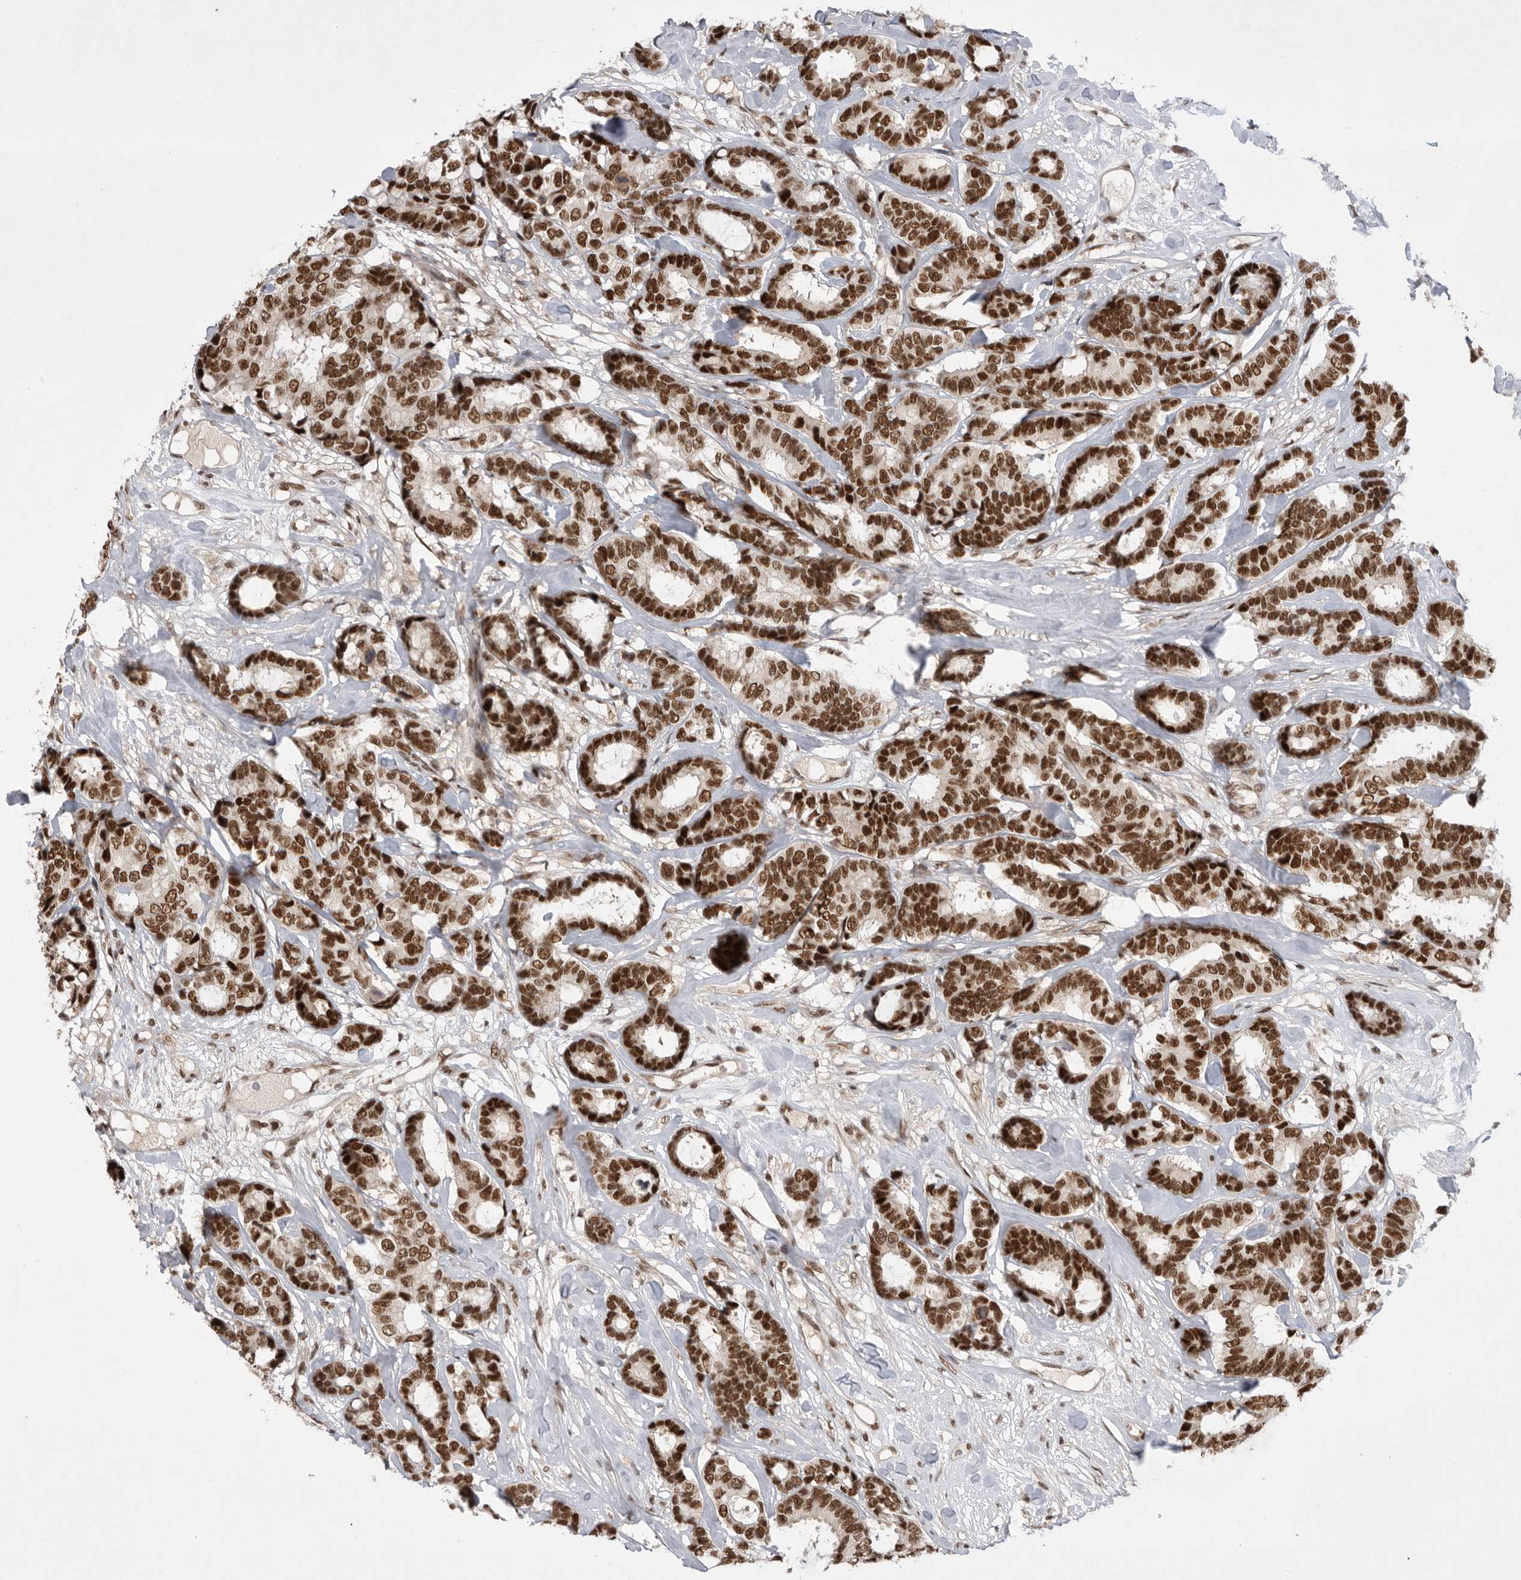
{"staining": {"intensity": "strong", "quantity": ">75%", "location": "nuclear"}, "tissue": "breast cancer", "cell_type": "Tumor cells", "image_type": "cancer", "snomed": [{"axis": "morphology", "description": "Duct carcinoma"}, {"axis": "topography", "description": "Breast"}], "caption": "The micrograph demonstrates staining of invasive ductal carcinoma (breast), revealing strong nuclear protein positivity (brown color) within tumor cells.", "gene": "ZNF830", "patient": {"sex": "female", "age": 87}}